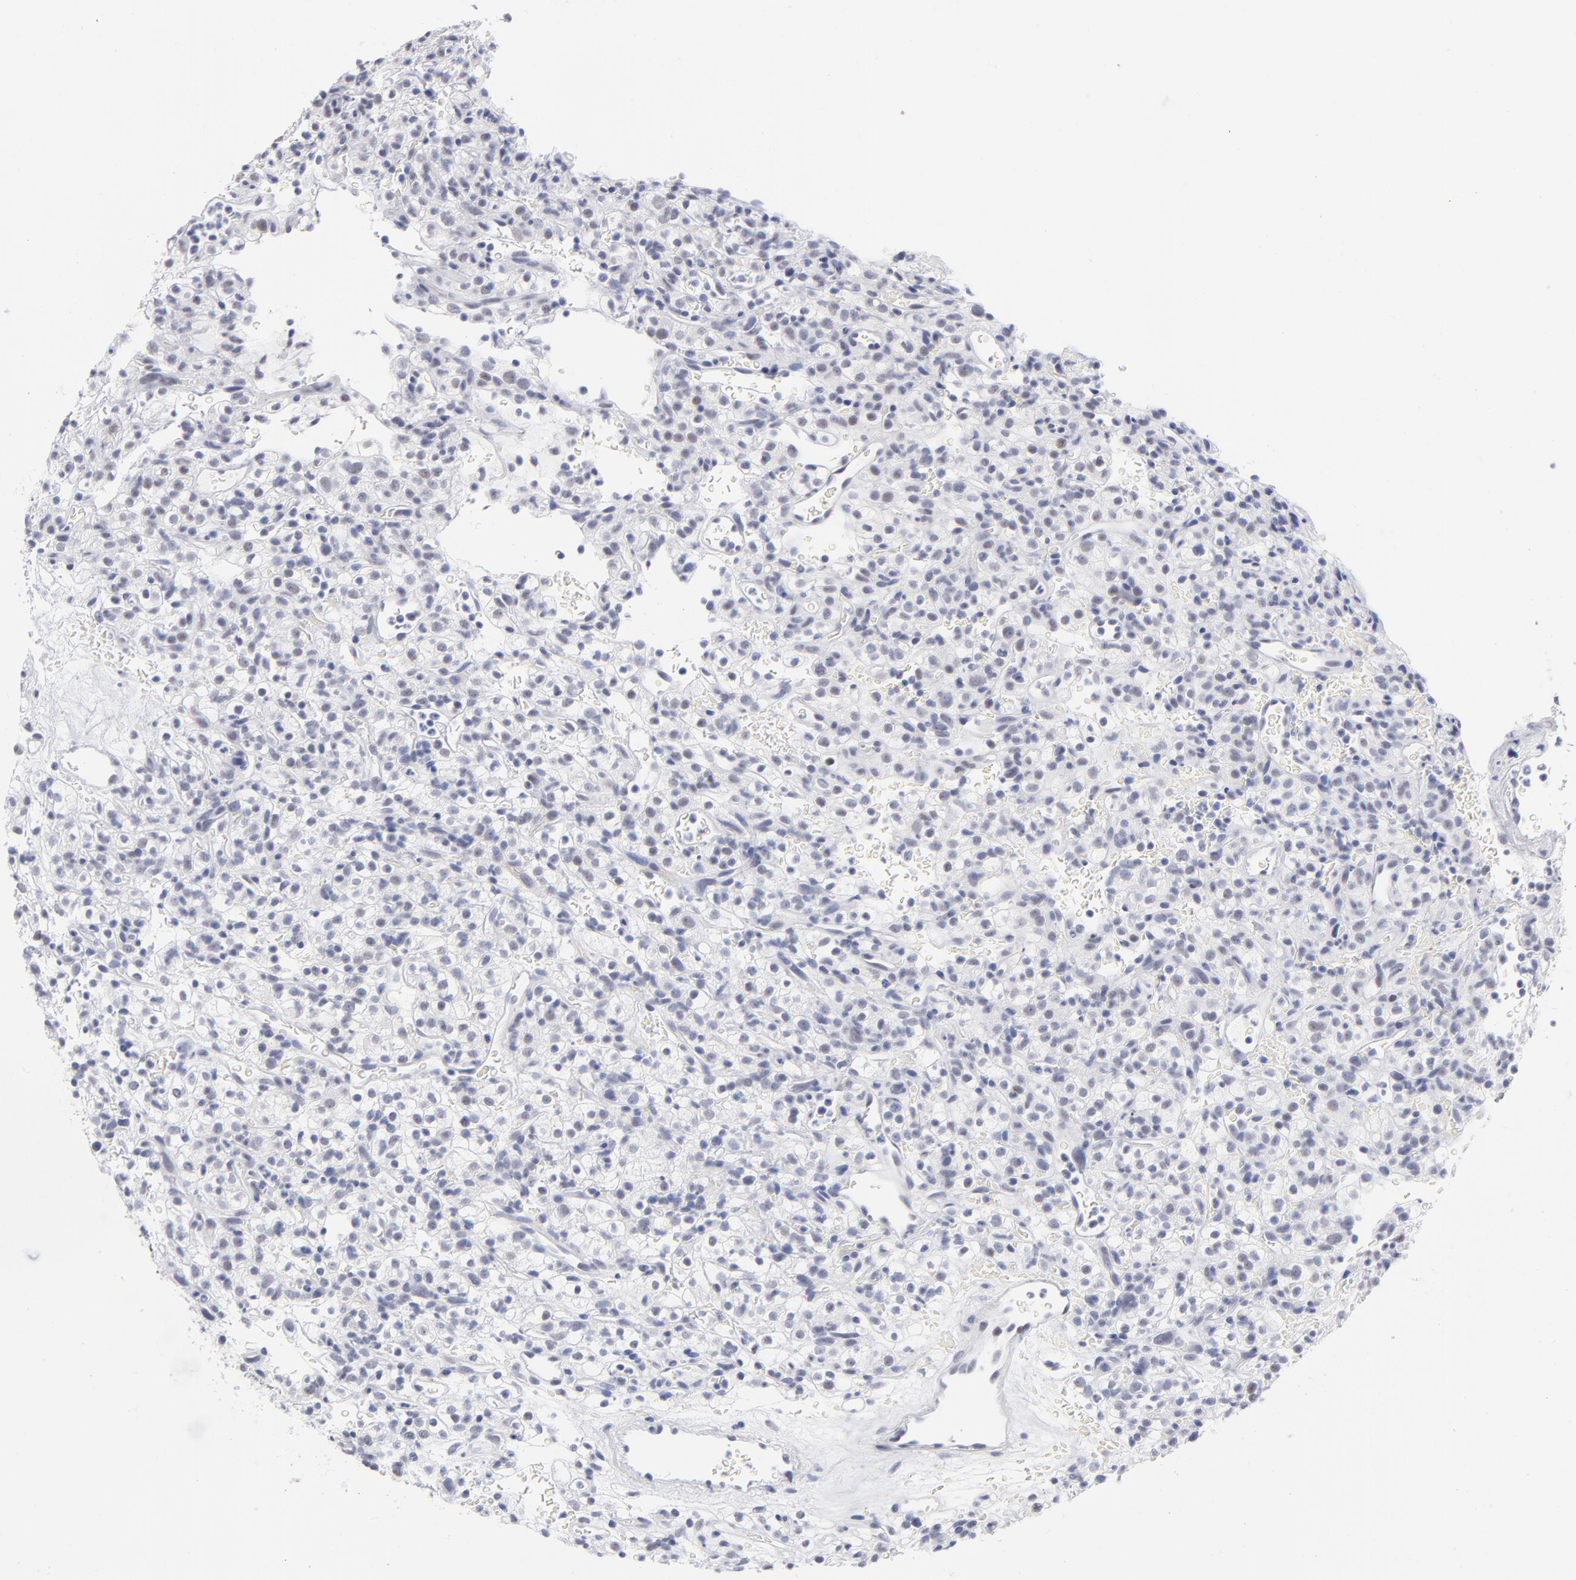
{"staining": {"intensity": "weak", "quantity": "<25%", "location": "nuclear"}, "tissue": "renal cancer", "cell_type": "Tumor cells", "image_type": "cancer", "snomed": [{"axis": "morphology", "description": "Normal tissue, NOS"}, {"axis": "morphology", "description": "Adenocarcinoma, NOS"}, {"axis": "topography", "description": "Kidney"}], "caption": "The photomicrograph shows no significant expression in tumor cells of renal cancer. (Brightfield microscopy of DAB immunohistochemistry (IHC) at high magnification).", "gene": "SNRPB", "patient": {"sex": "female", "age": 72}}